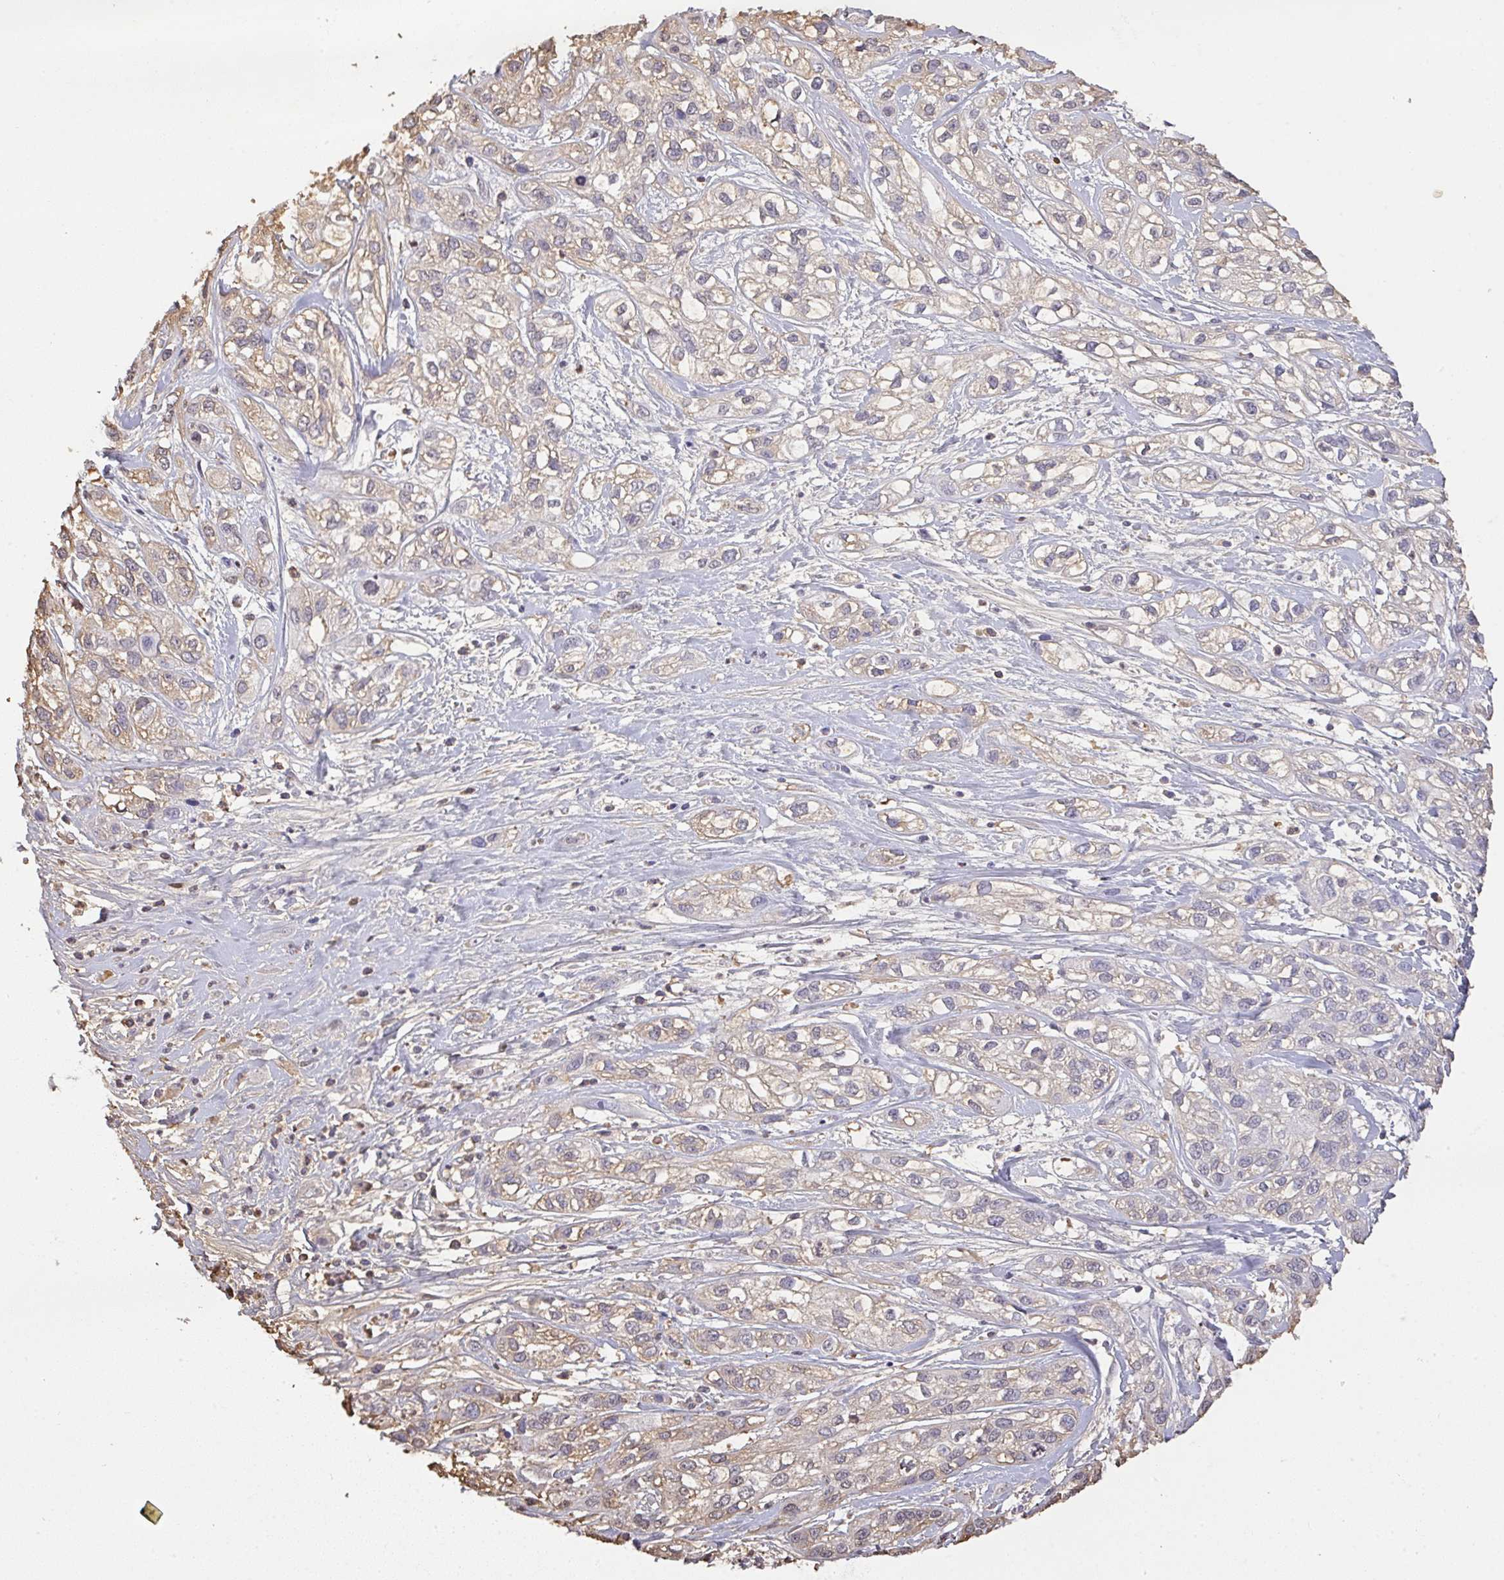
{"staining": {"intensity": "weak", "quantity": "<25%", "location": "cytoplasmic/membranous"}, "tissue": "skin cancer", "cell_type": "Tumor cells", "image_type": "cancer", "snomed": [{"axis": "morphology", "description": "Squamous cell carcinoma, NOS"}, {"axis": "topography", "description": "Skin"}], "caption": "High magnification brightfield microscopy of skin squamous cell carcinoma stained with DAB (3,3'-diaminobenzidine) (brown) and counterstained with hematoxylin (blue): tumor cells show no significant staining. (DAB immunohistochemistry with hematoxylin counter stain).", "gene": "SMYD5", "patient": {"sex": "male", "age": 82}}